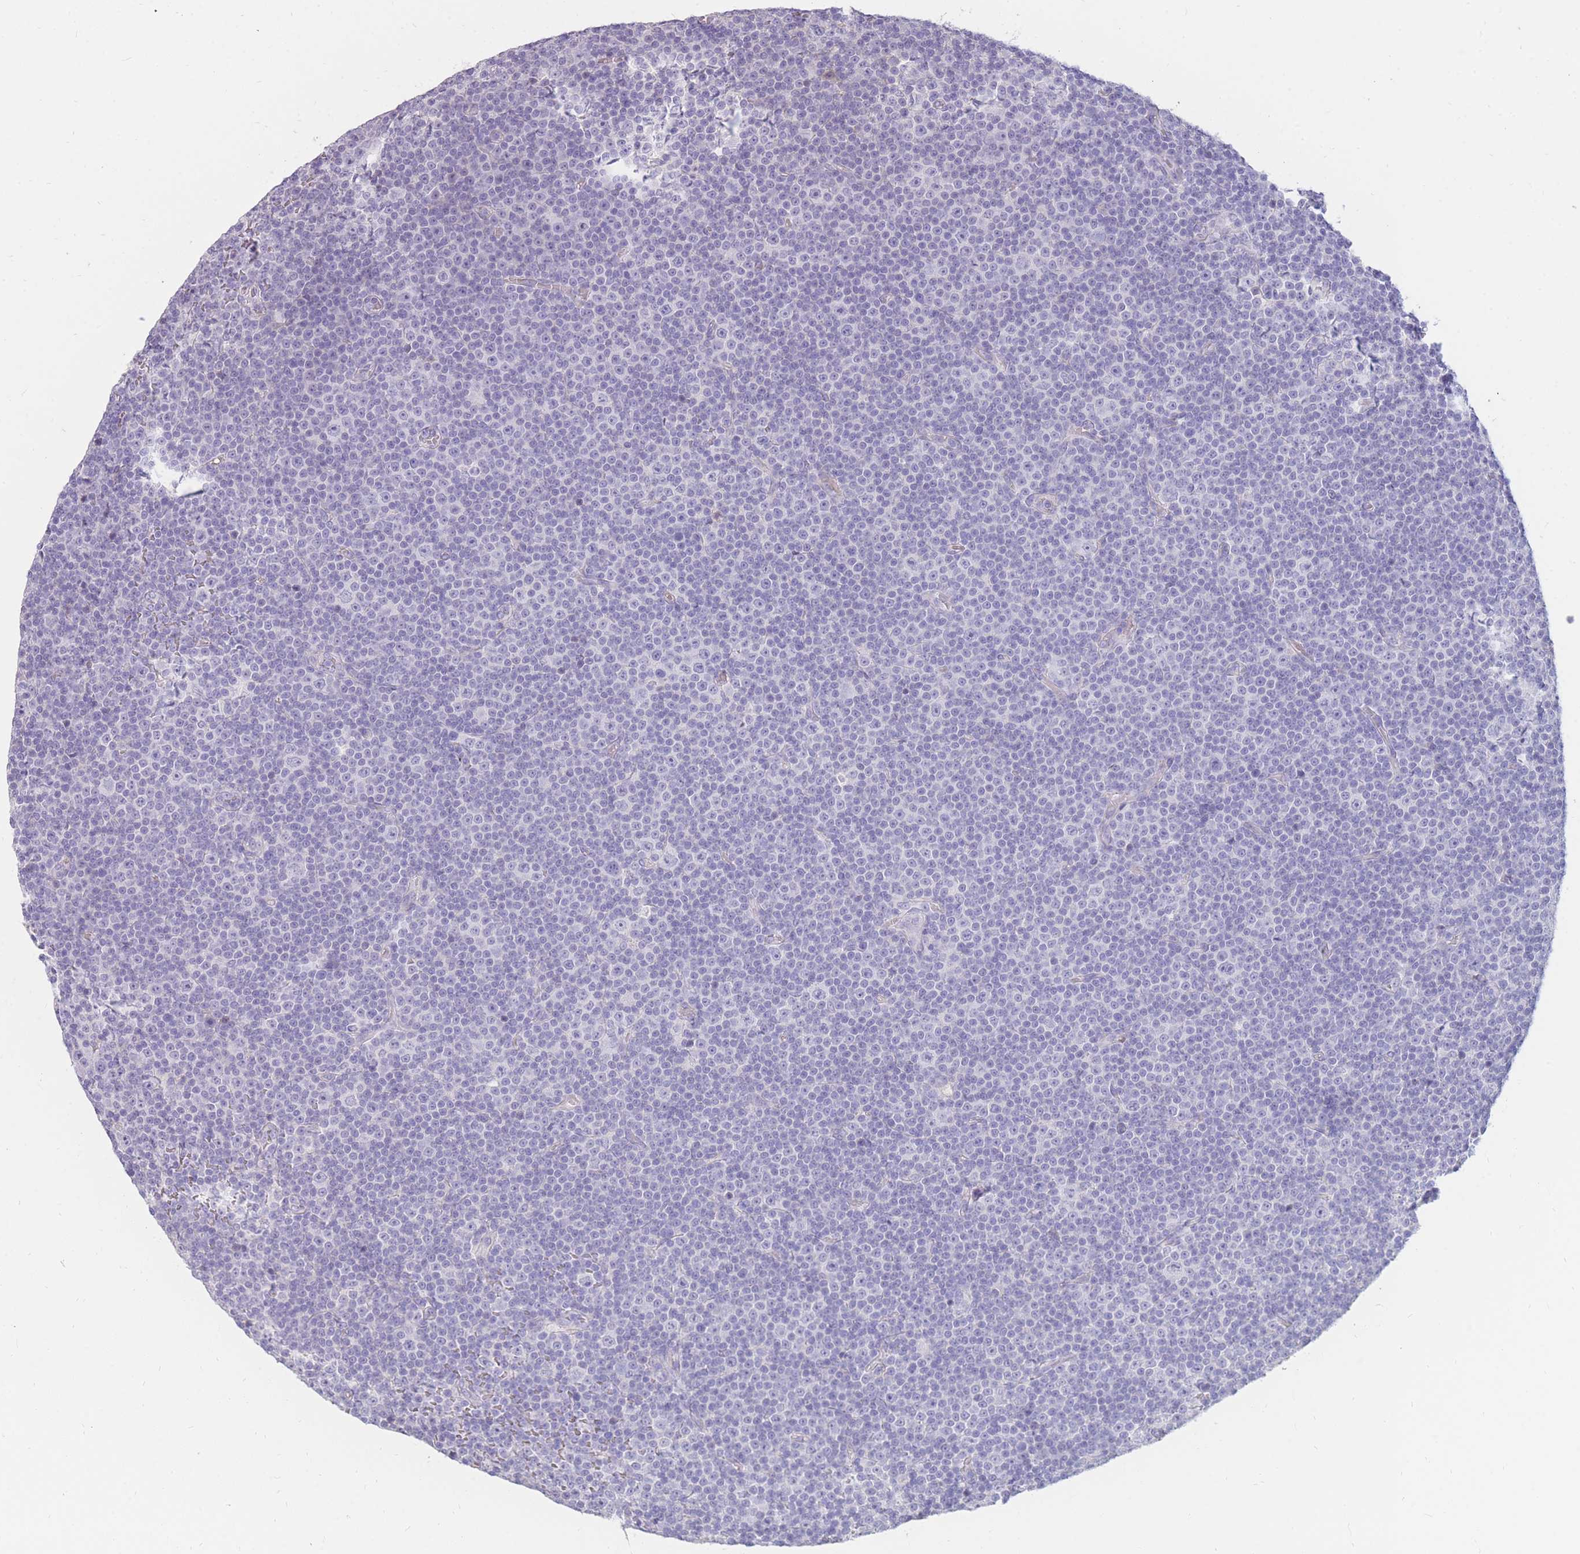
{"staining": {"intensity": "negative", "quantity": "none", "location": "none"}, "tissue": "lymphoma", "cell_type": "Tumor cells", "image_type": "cancer", "snomed": [{"axis": "morphology", "description": "Malignant lymphoma, non-Hodgkin's type, Low grade"}, {"axis": "topography", "description": "Lymph node"}], "caption": "Lymphoma was stained to show a protein in brown. There is no significant positivity in tumor cells.", "gene": "TPSD1", "patient": {"sex": "female", "age": 67}}